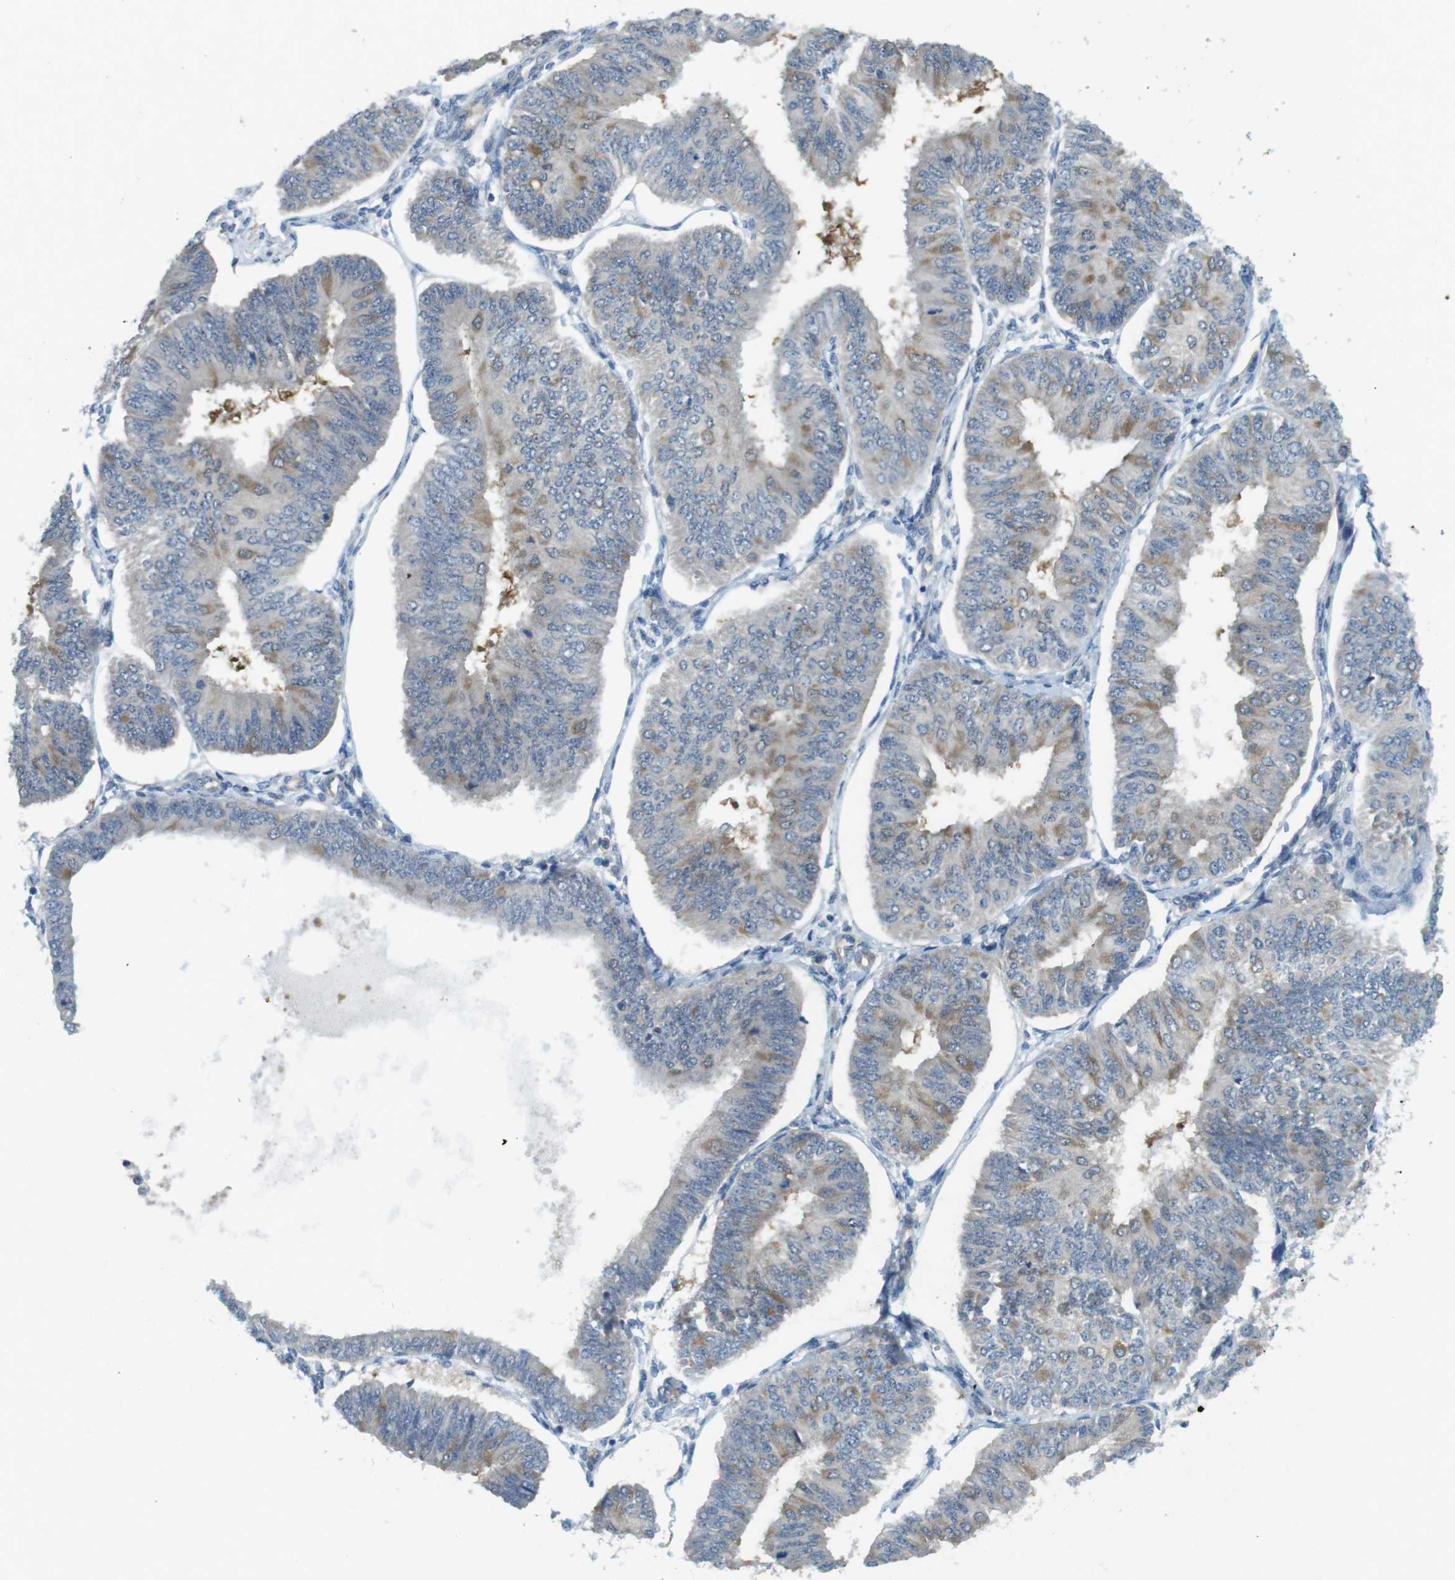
{"staining": {"intensity": "moderate", "quantity": "<25%", "location": "cytoplasmic/membranous"}, "tissue": "endometrial cancer", "cell_type": "Tumor cells", "image_type": "cancer", "snomed": [{"axis": "morphology", "description": "Adenocarcinoma, NOS"}, {"axis": "topography", "description": "Endometrium"}], "caption": "Endometrial cancer (adenocarcinoma) stained with DAB (3,3'-diaminobenzidine) immunohistochemistry (IHC) reveals low levels of moderate cytoplasmic/membranous positivity in about <25% of tumor cells.", "gene": "SUGT1", "patient": {"sex": "female", "age": 58}}